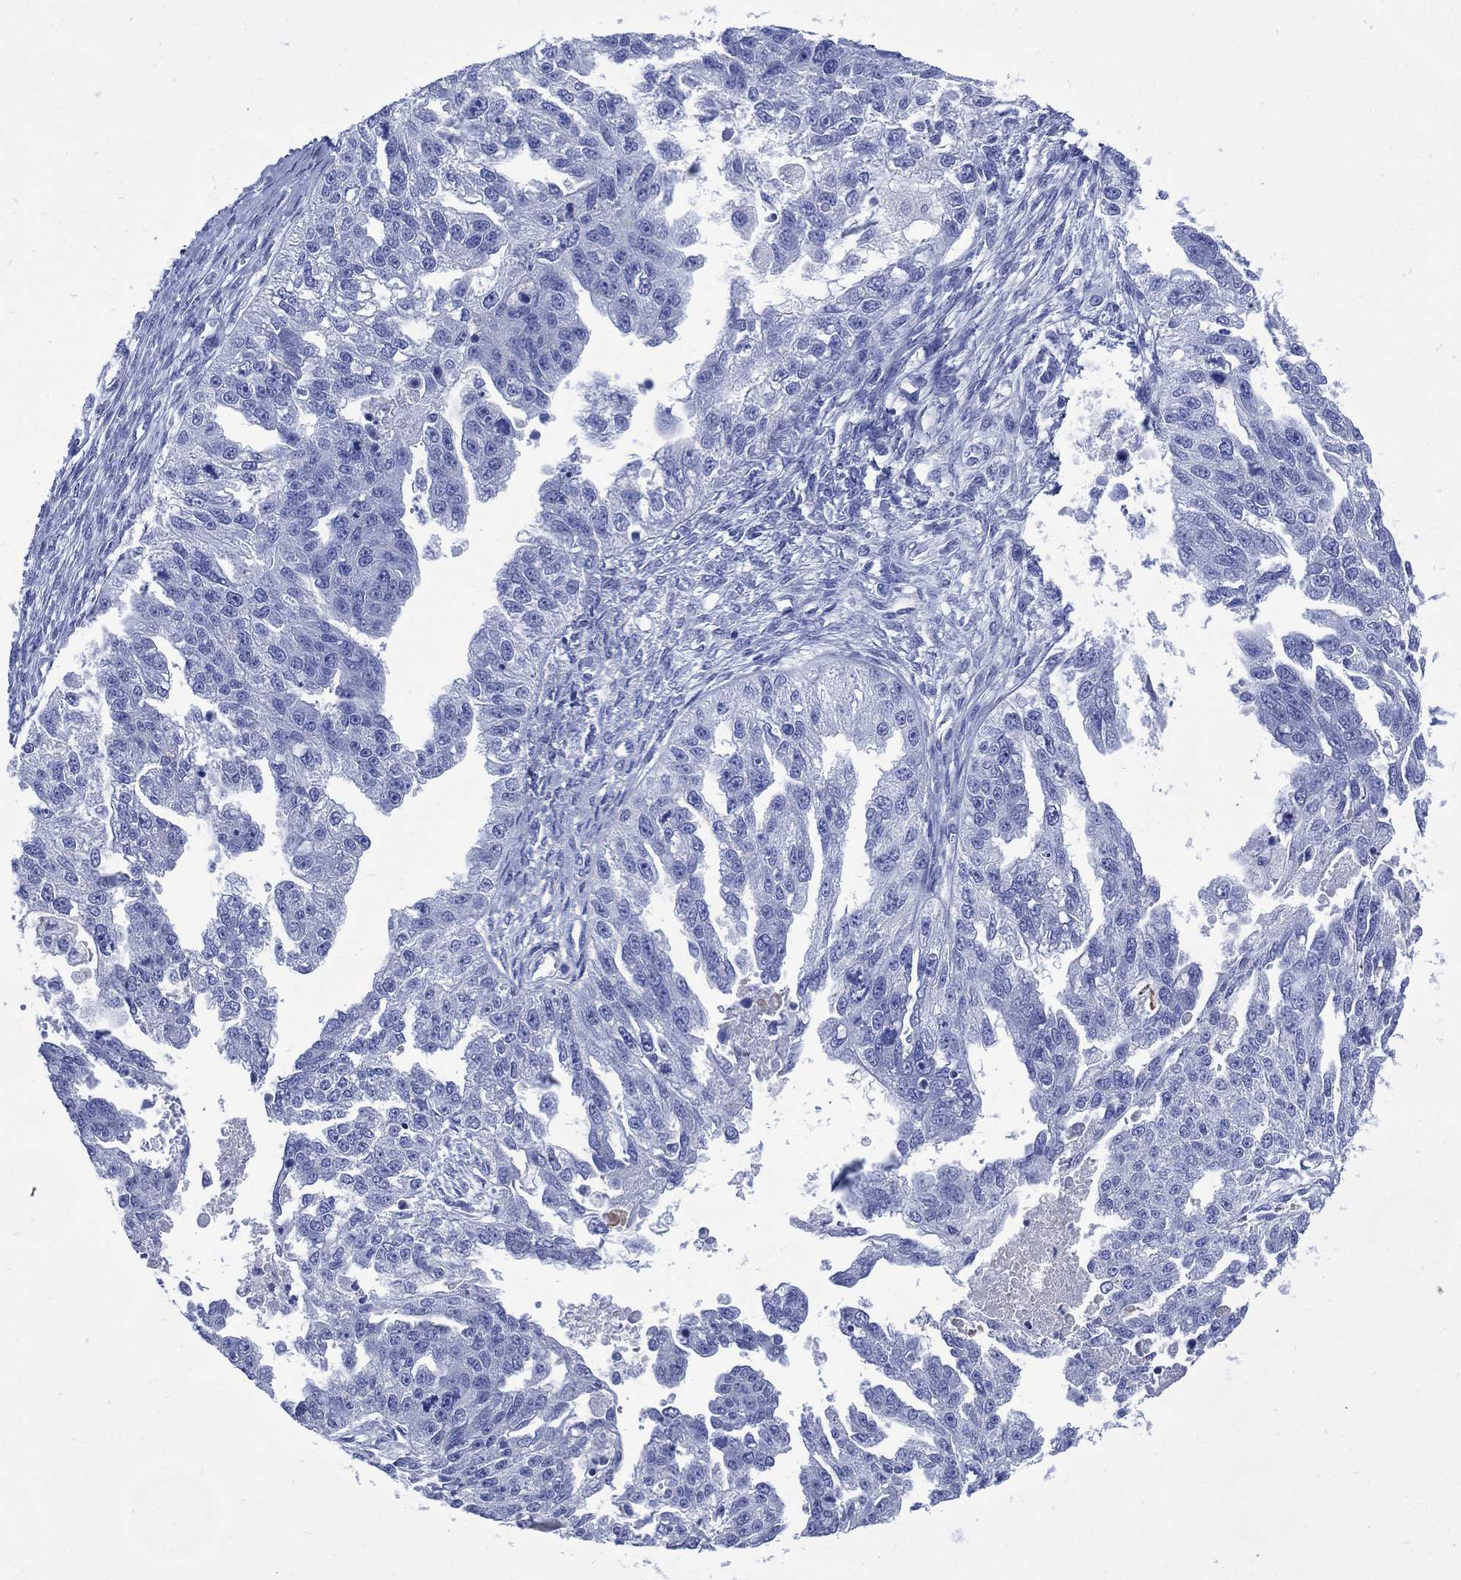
{"staining": {"intensity": "negative", "quantity": "none", "location": "none"}, "tissue": "ovarian cancer", "cell_type": "Tumor cells", "image_type": "cancer", "snomed": [{"axis": "morphology", "description": "Cystadenocarcinoma, serous, NOS"}, {"axis": "topography", "description": "Ovary"}], "caption": "Immunohistochemistry (IHC) histopathology image of ovarian cancer stained for a protein (brown), which shows no expression in tumor cells.", "gene": "SHCBP1L", "patient": {"sex": "female", "age": 58}}